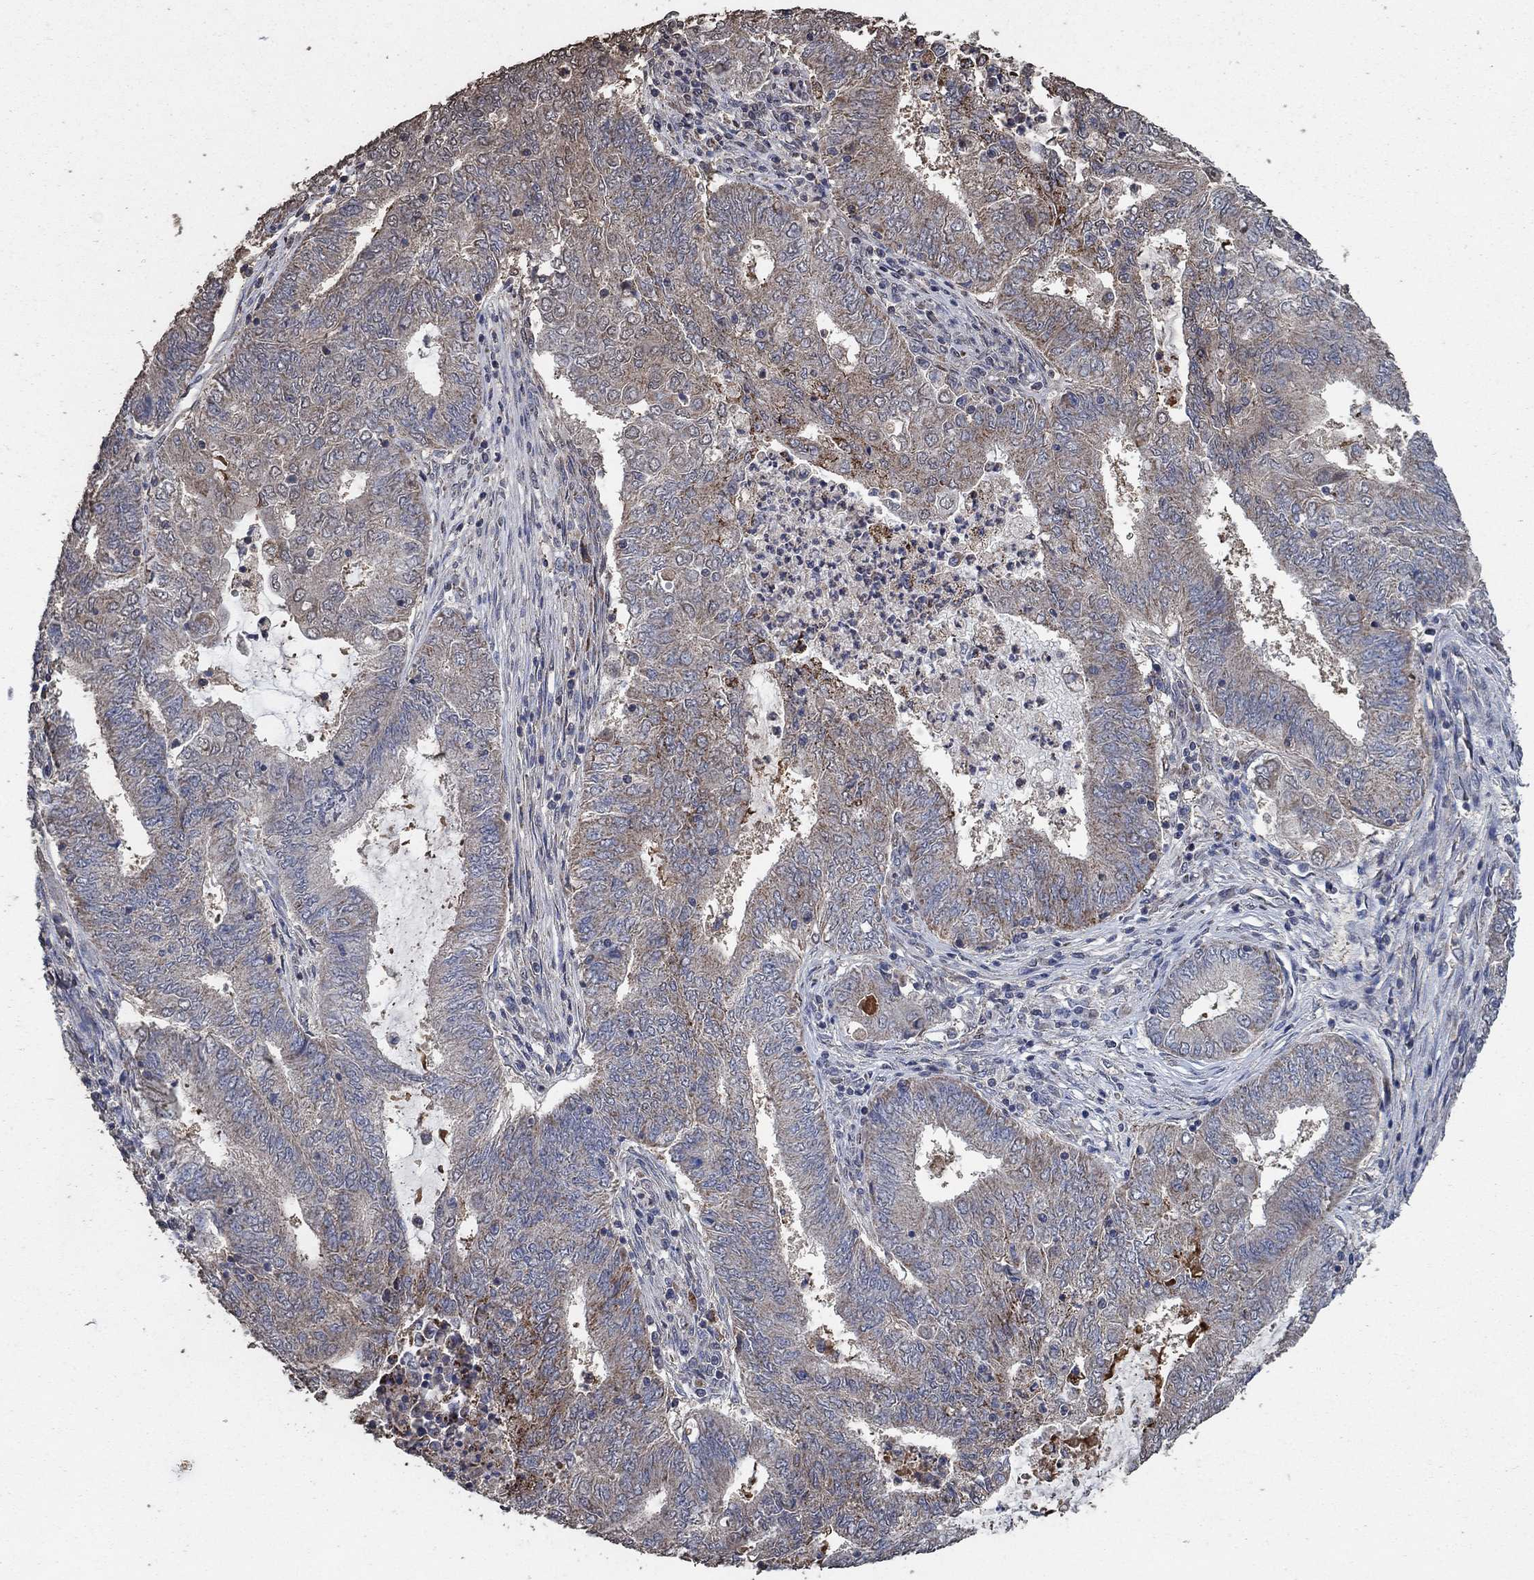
{"staining": {"intensity": "strong", "quantity": "<25%", "location": "cytoplasmic/membranous"}, "tissue": "endometrial cancer", "cell_type": "Tumor cells", "image_type": "cancer", "snomed": [{"axis": "morphology", "description": "Adenocarcinoma, NOS"}, {"axis": "topography", "description": "Endometrium"}], "caption": "Protein staining of endometrial adenocarcinoma tissue exhibits strong cytoplasmic/membranous positivity in approximately <25% of tumor cells.", "gene": "MRPS24", "patient": {"sex": "female", "age": 62}}